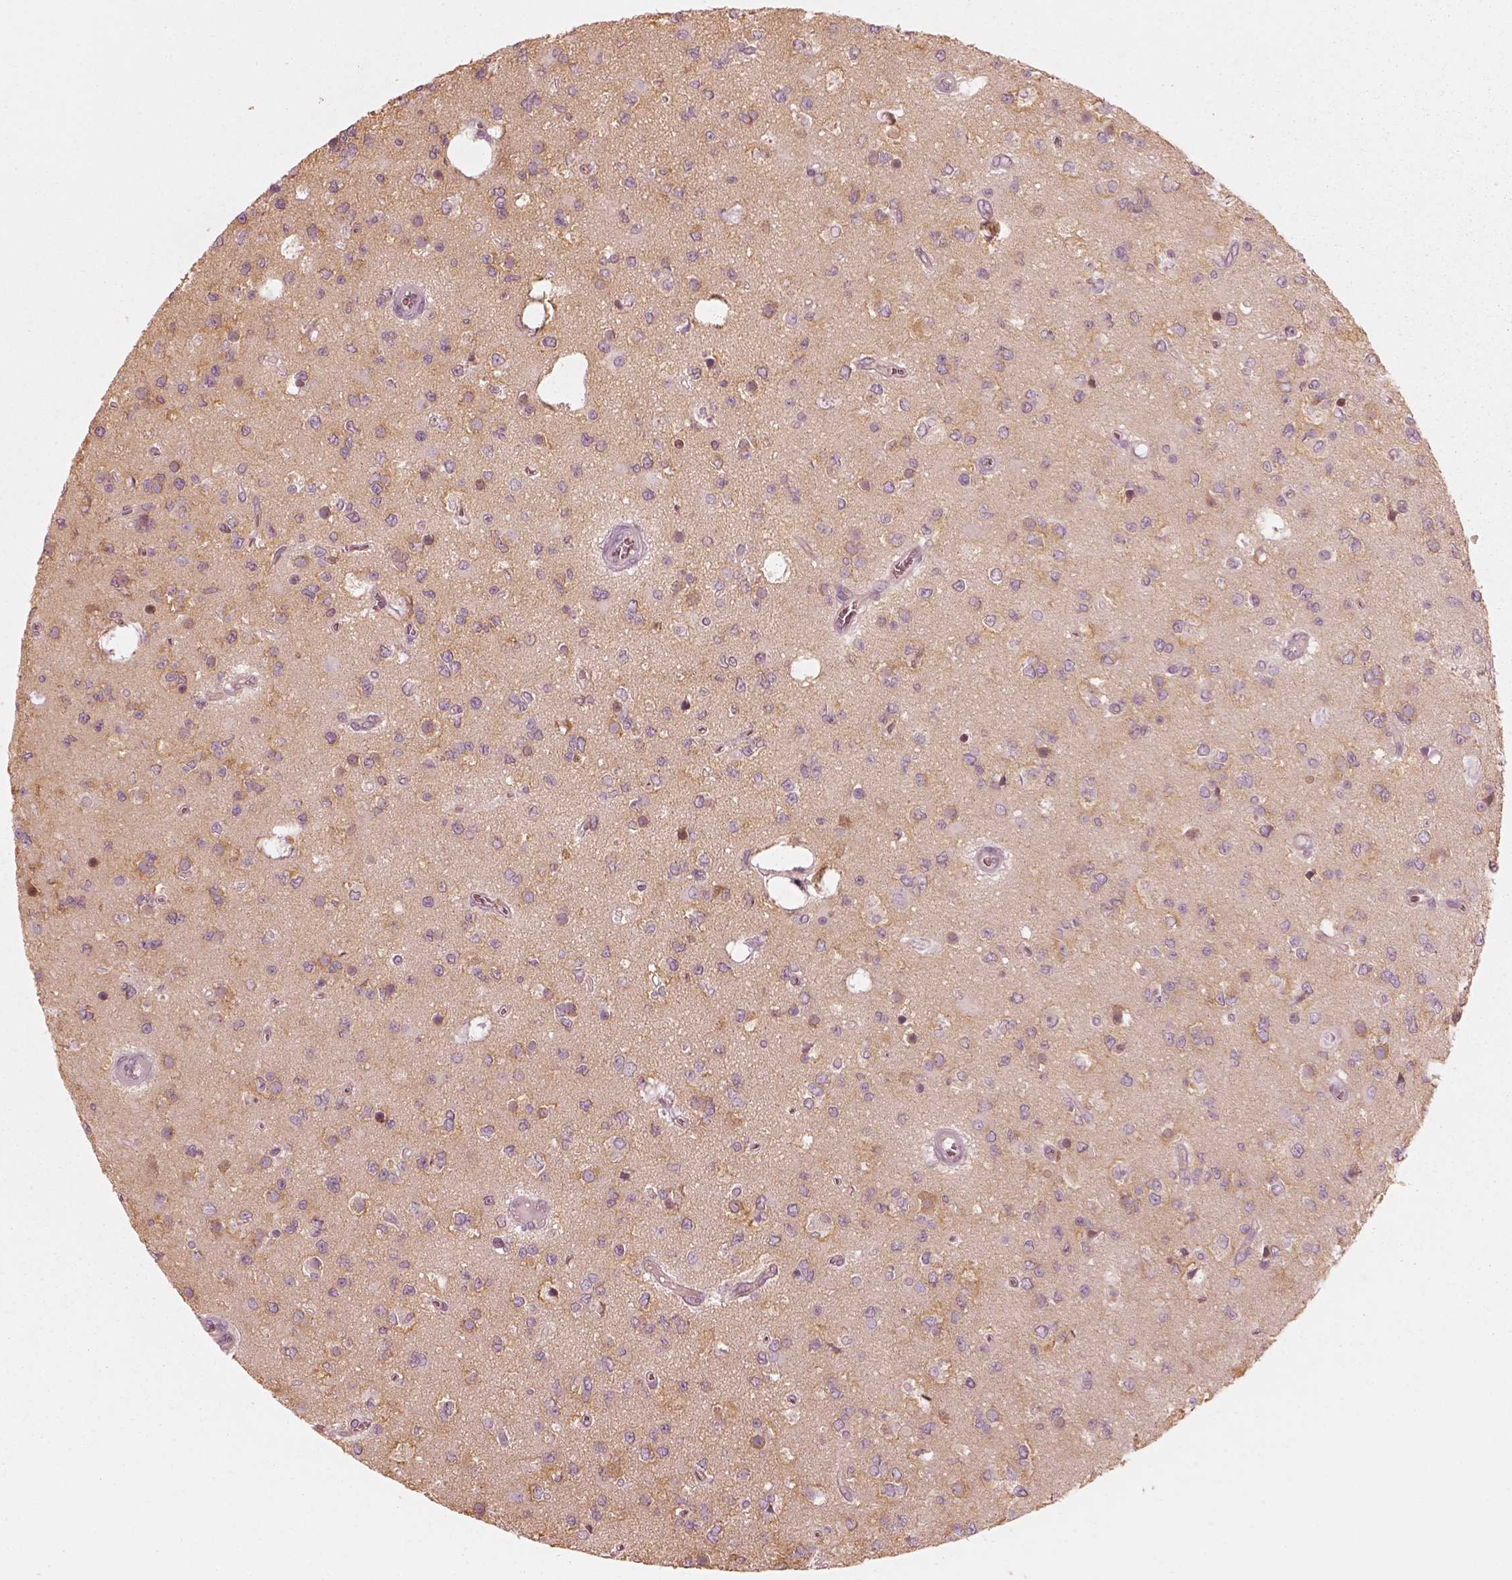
{"staining": {"intensity": "moderate", "quantity": ">75%", "location": "cytoplasmic/membranous"}, "tissue": "glioma", "cell_type": "Tumor cells", "image_type": "cancer", "snomed": [{"axis": "morphology", "description": "Glioma, malignant, Low grade"}, {"axis": "topography", "description": "Brain"}], "caption": "Brown immunohistochemical staining in malignant low-grade glioma shows moderate cytoplasmic/membranous positivity in about >75% of tumor cells. The protein of interest is stained brown, and the nuclei are stained in blue (DAB IHC with brightfield microscopy, high magnification).", "gene": "CNOT2", "patient": {"sex": "female", "age": 45}}